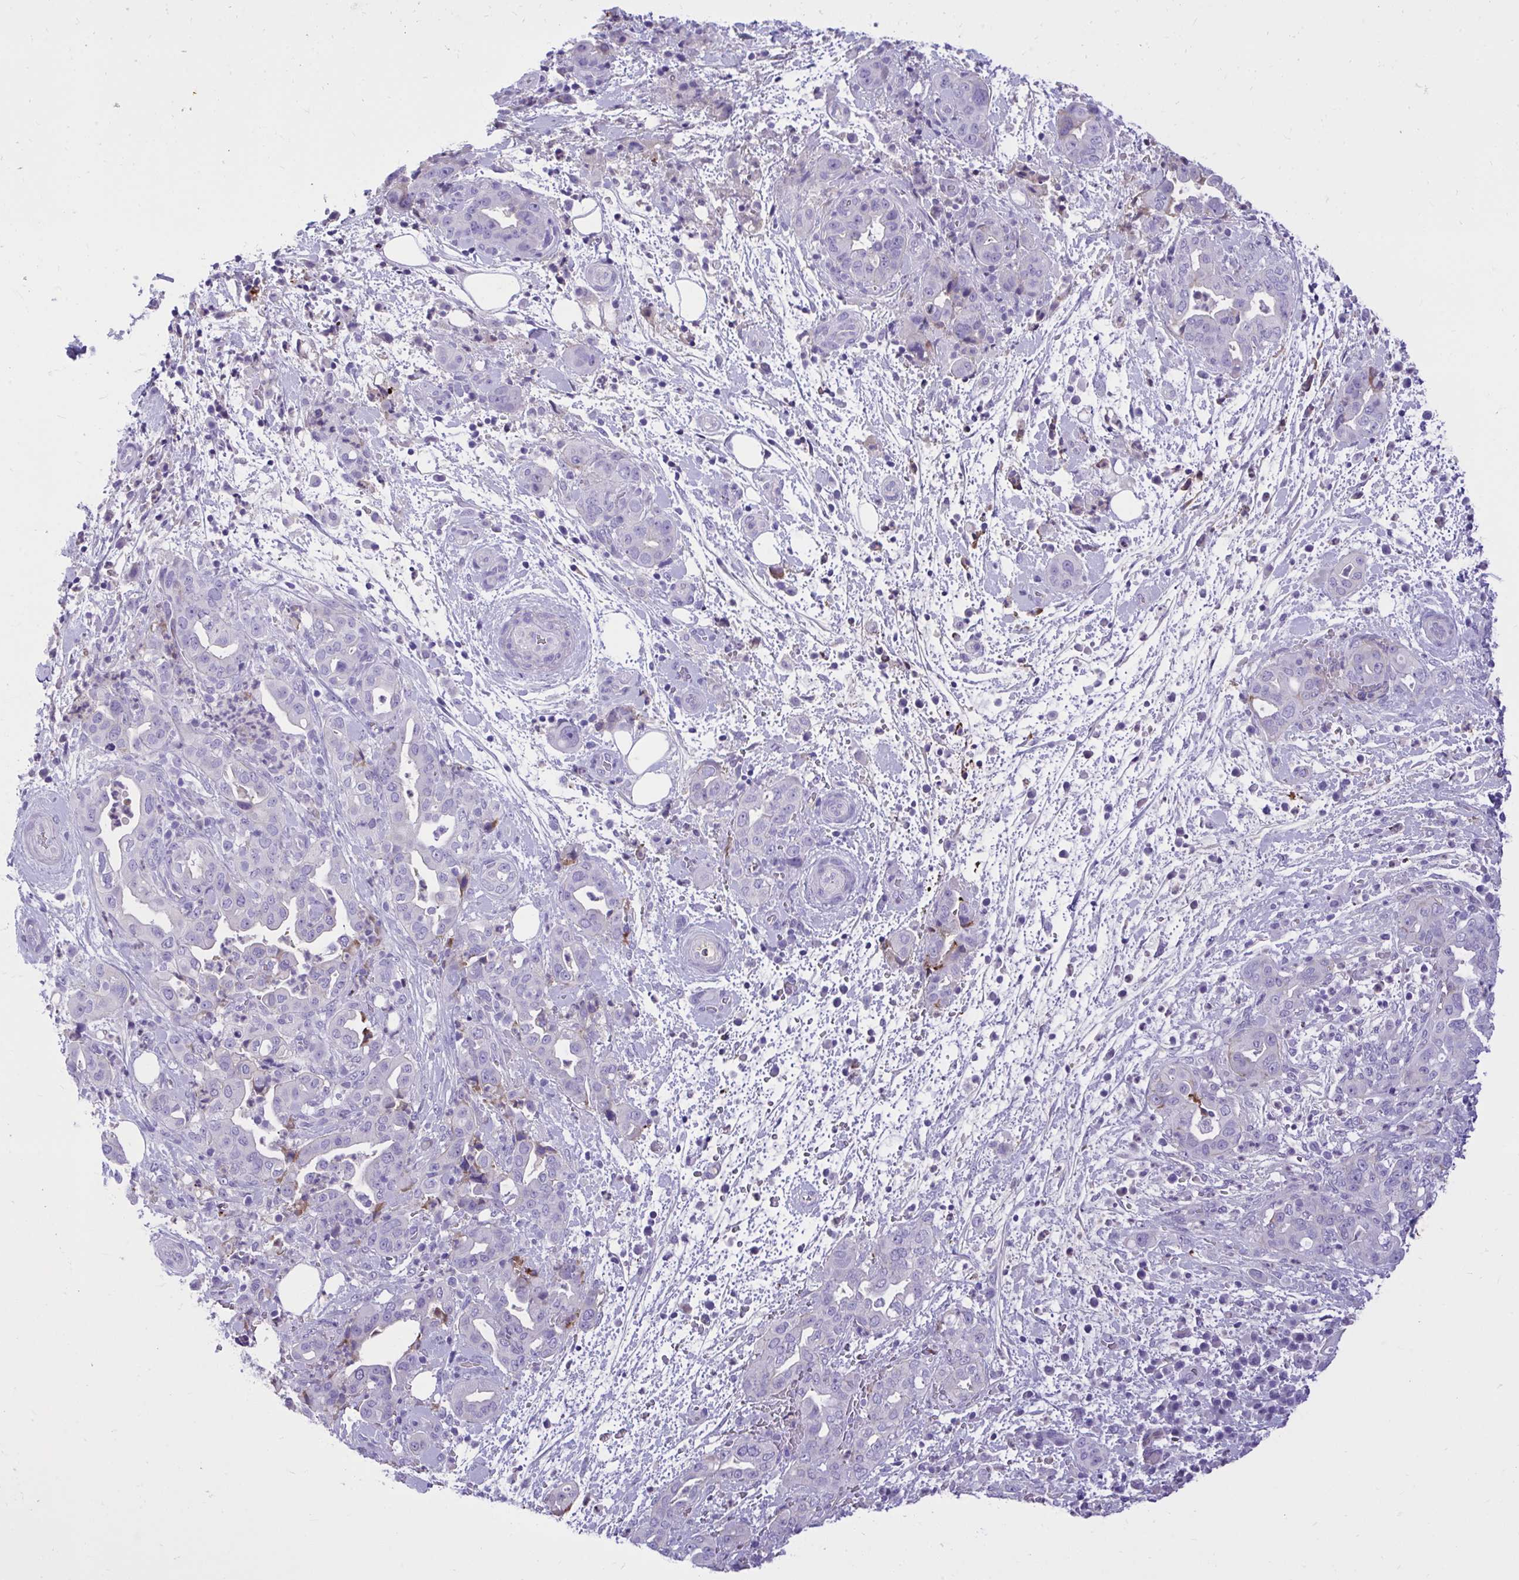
{"staining": {"intensity": "negative", "quantity": "none", "location": "none"}, "tissue": "pancreatic cancer", "cell_type": "Tumor cells", "image_type": "cancer", "snomed": [{"axis": "morphology", "description": "Normal tissue, NOS"}, {"axis": "morphology", "description": "Adenocarcinoma, NOS"}, {"axis": "topography", "description": "Lymph node"}, {"axis": "topography", "description": "Pancreas"}], "caption": "Immunohistochemistry (IHC) of human pancreatic cancer reveals no staining in tumor cells. (DAB immunohistochemistry (IHC) visualized using brightfield microscopy, high magnification).", "gene": "HRG", "patient": {"sex": "female", "age": 67}}